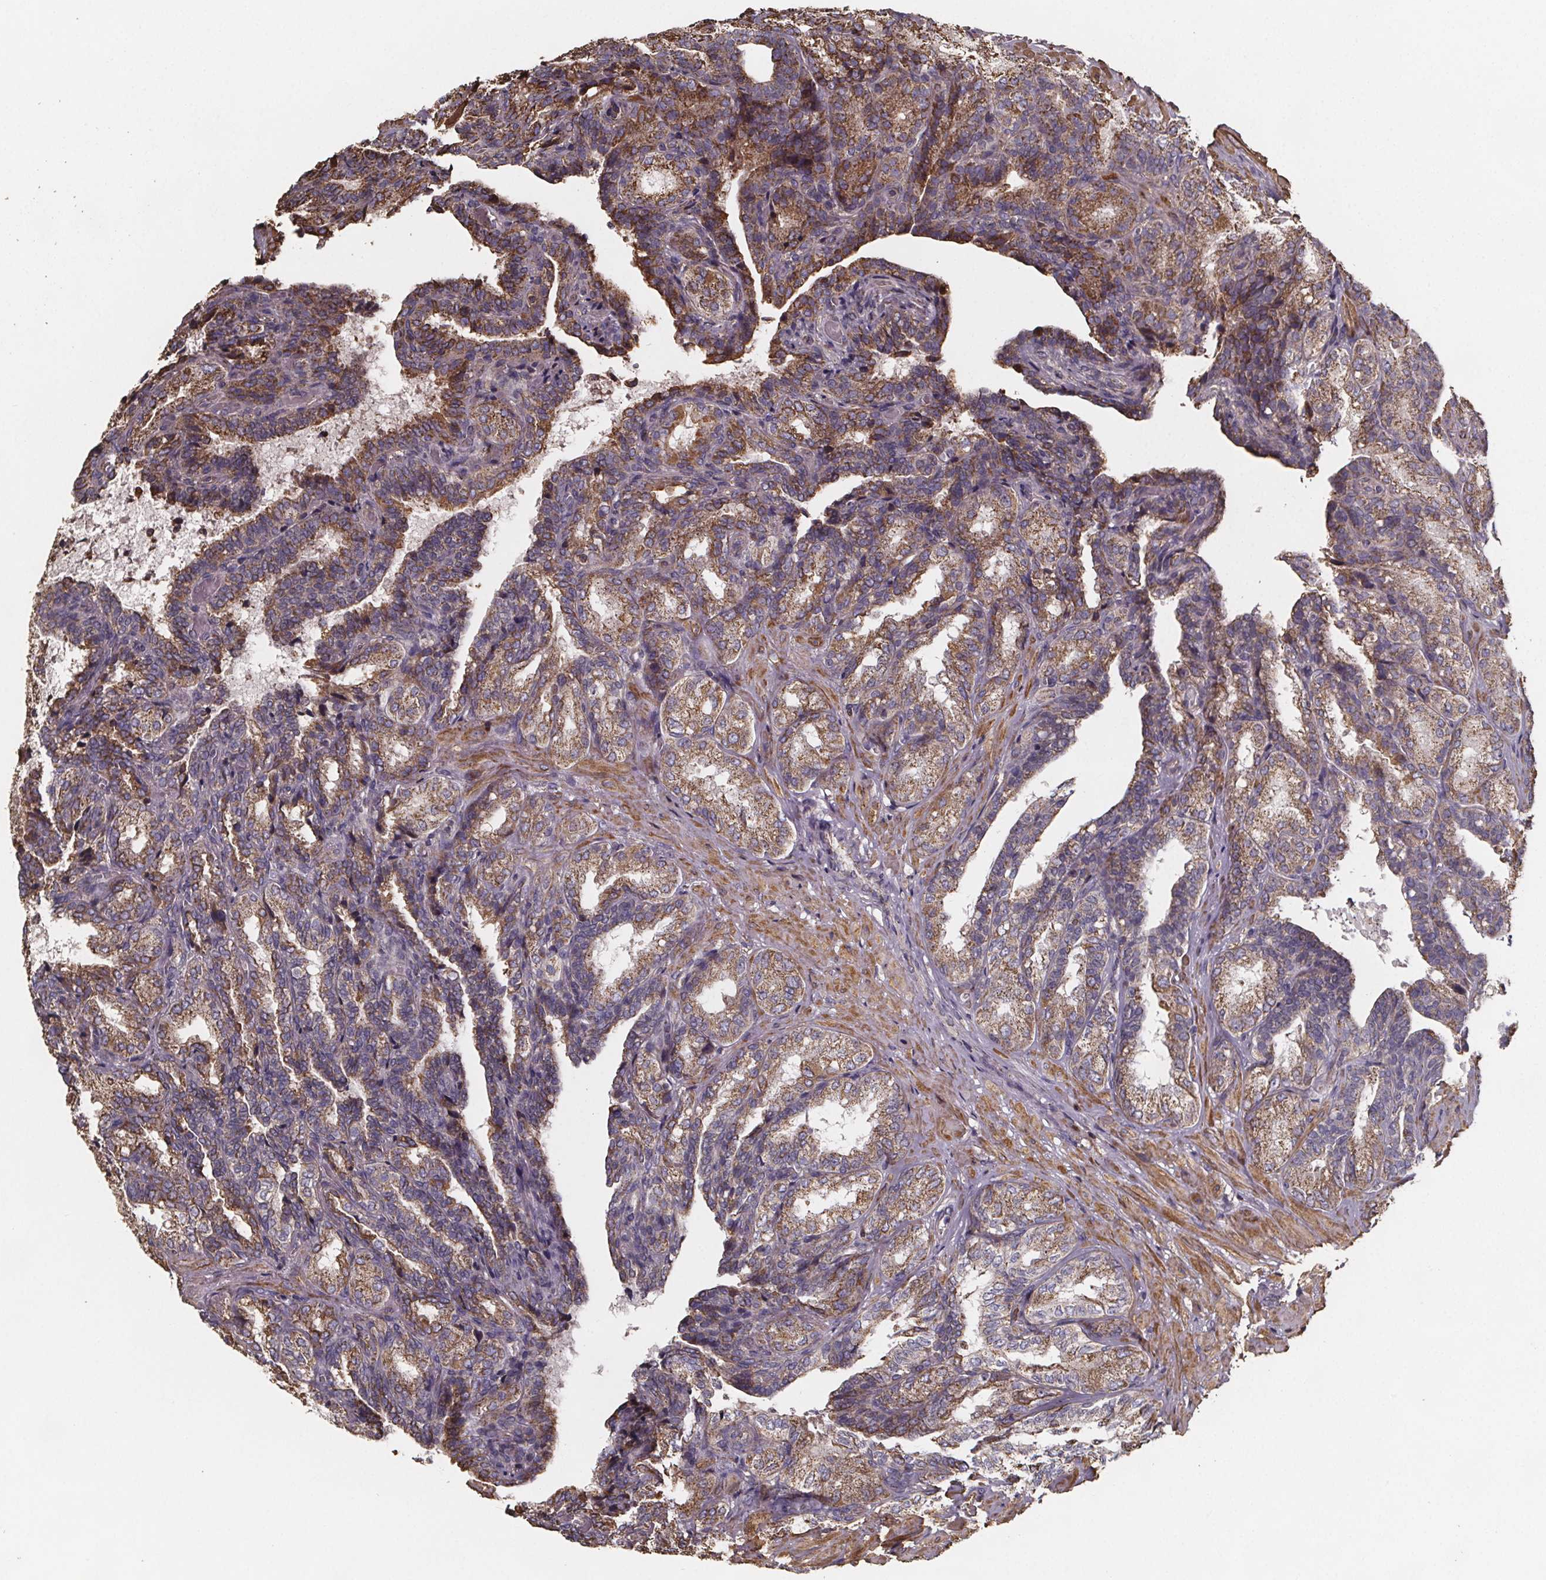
{"staining": {"intensity": "moderate", "quantity": ">75%", "location": "cytoplasmic/membranous"}, "tissue": "seminal vesicle", "cell_type": "Glandular cells", "image_type": "normal", "snomed": [{"axis": "morphology", "description": "Normal tissue, NOS"}, {"axis": "topography", "description": "Seminal veicle"}], "caption": "High-power microscopy captured an immunohistochemistry micrograph of normal seminal vesicle, revealing moderate cytoplasmic/membranous expression in about >75% of glandular cells.", "gene": "SLC35D2", "patient": {"sex": "male", "age": 68}}